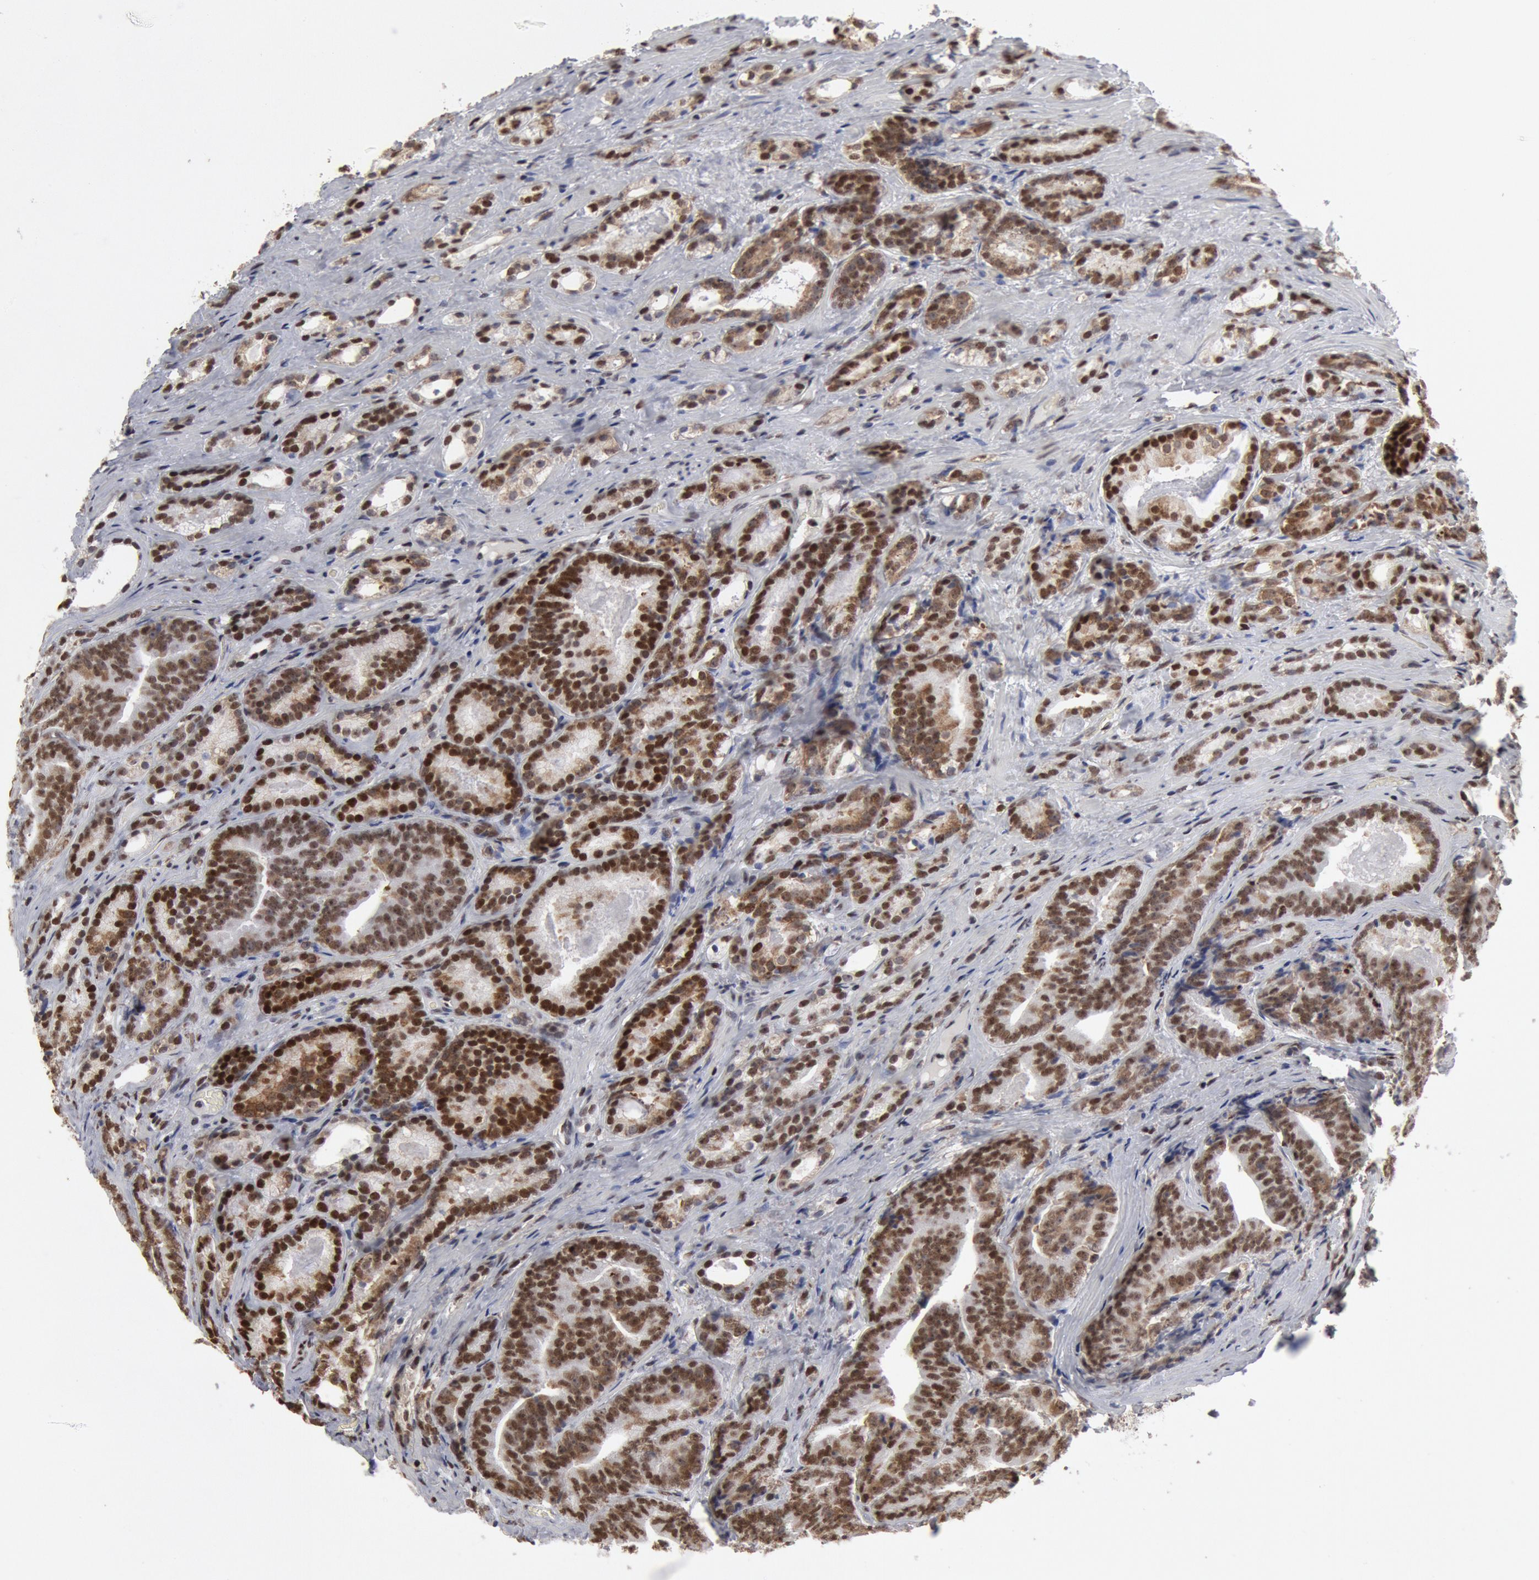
{"staining": {"intensity": "strong", "quantity": ">75%", "location": "nuclear"}, "tissue": "prostate cancer", "cell_type": "Tumor cells", "image_type": "cancer", "snomed": [{"axis": "morphology", "description": "Adenocarcinoma, Medium grade"}, {"axis": "topography", "description": "Prostate"}], "caption": "Human prostate cancer (medium-grade adenocarcinoma) stained for a protein (brown) reveals strong nuclear positive expression in about >75% of tumor cells.", "gene": "SUB1", "patient": {"sex": "male", "age": 65}}